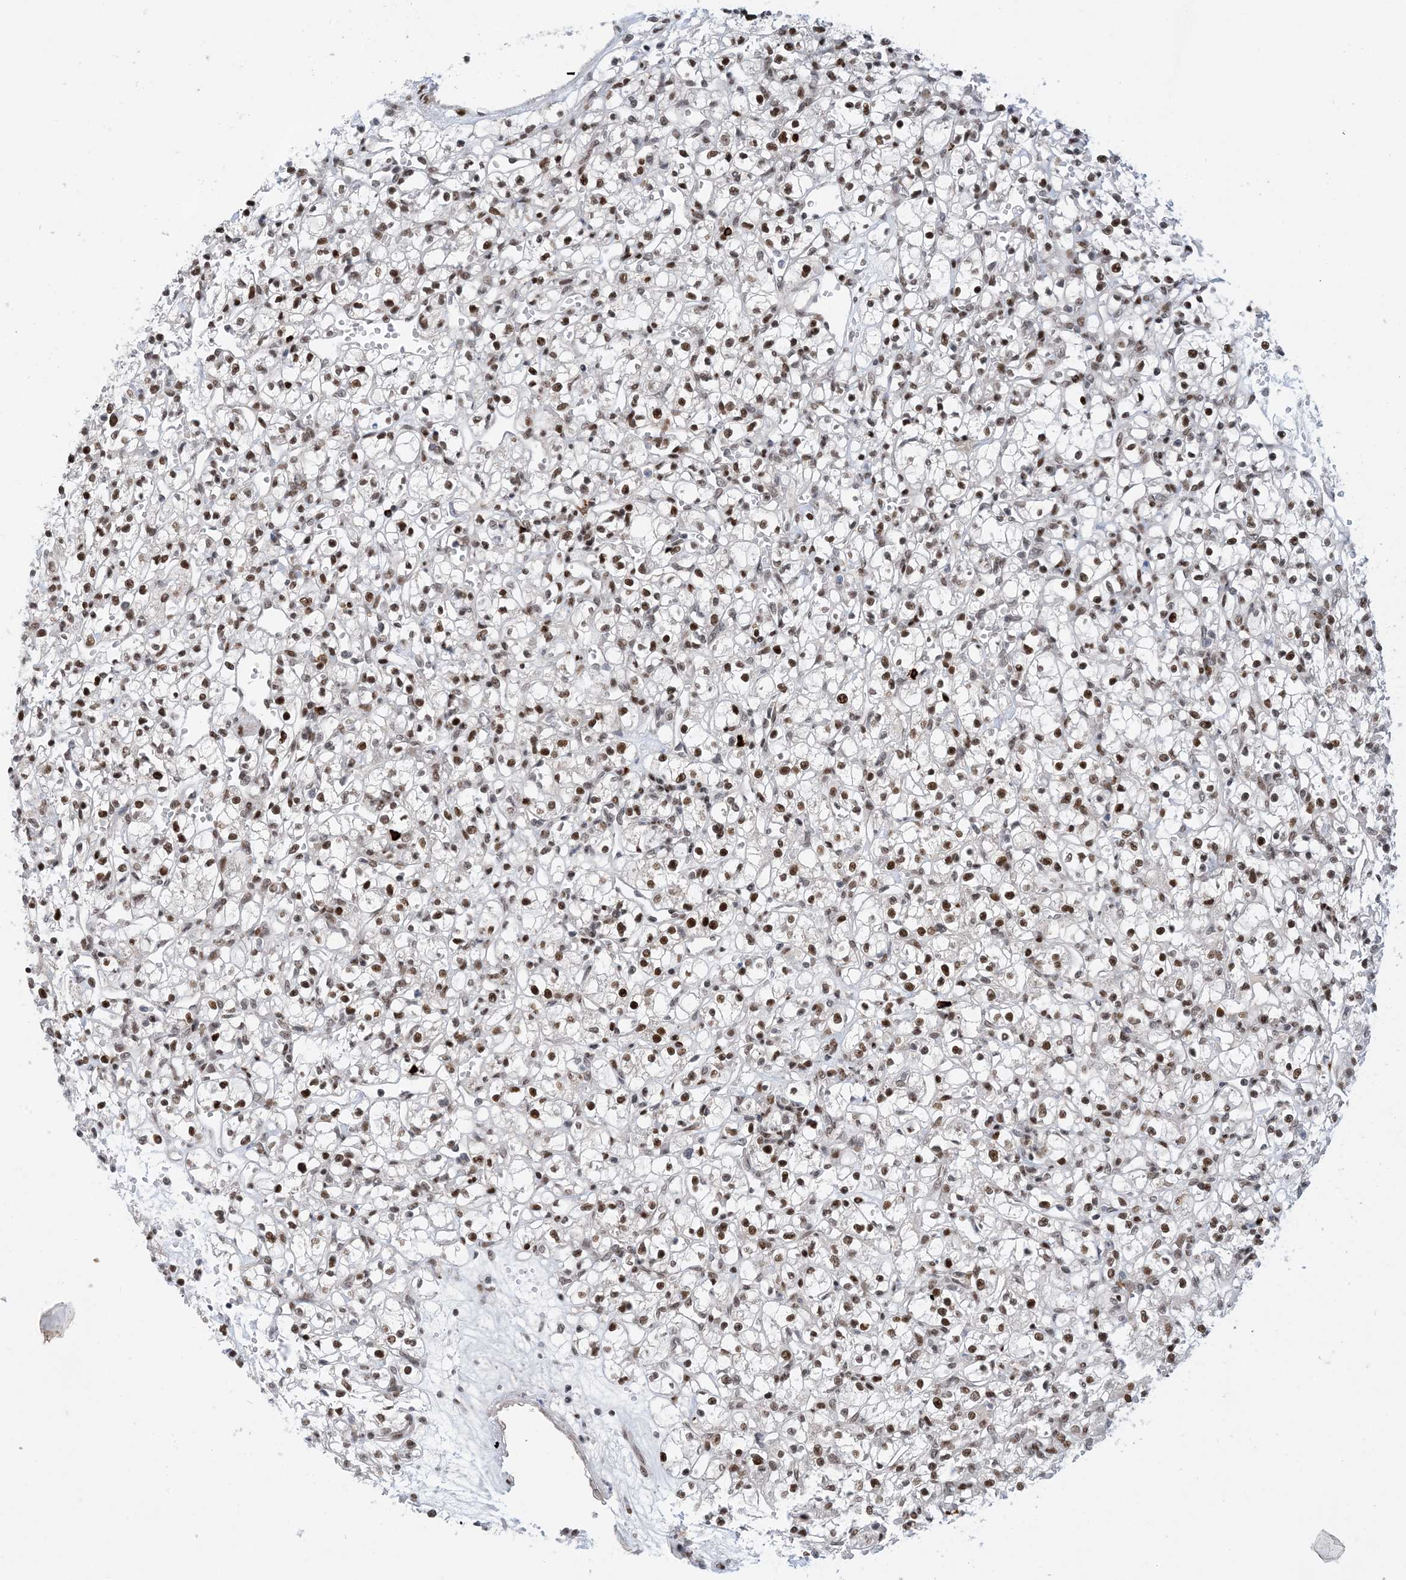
{"staining": {"intensity": "moderate", "quantity": ">75%", "location": "nuclear"}, "tissue": "renal cancer", "cell_type": "Tumor cells", "image_type": "cancer", "snomed": [{"axis": "morphology", "description": "Adenocarcinoma, NOS"}, {"axis": "topography", "description": "Kidney"}], "caption": "High-magnification brightfield microscopy of renal adenocarcinoma stained with DAB (brown) and counterstained with hematoxylin (blue). tumor cells exhibit moderate nuclear positivity is seen in approximately>75% of cells.", "gene": "TSPYL1", "patient": {"sex": "female", "age": 59}}